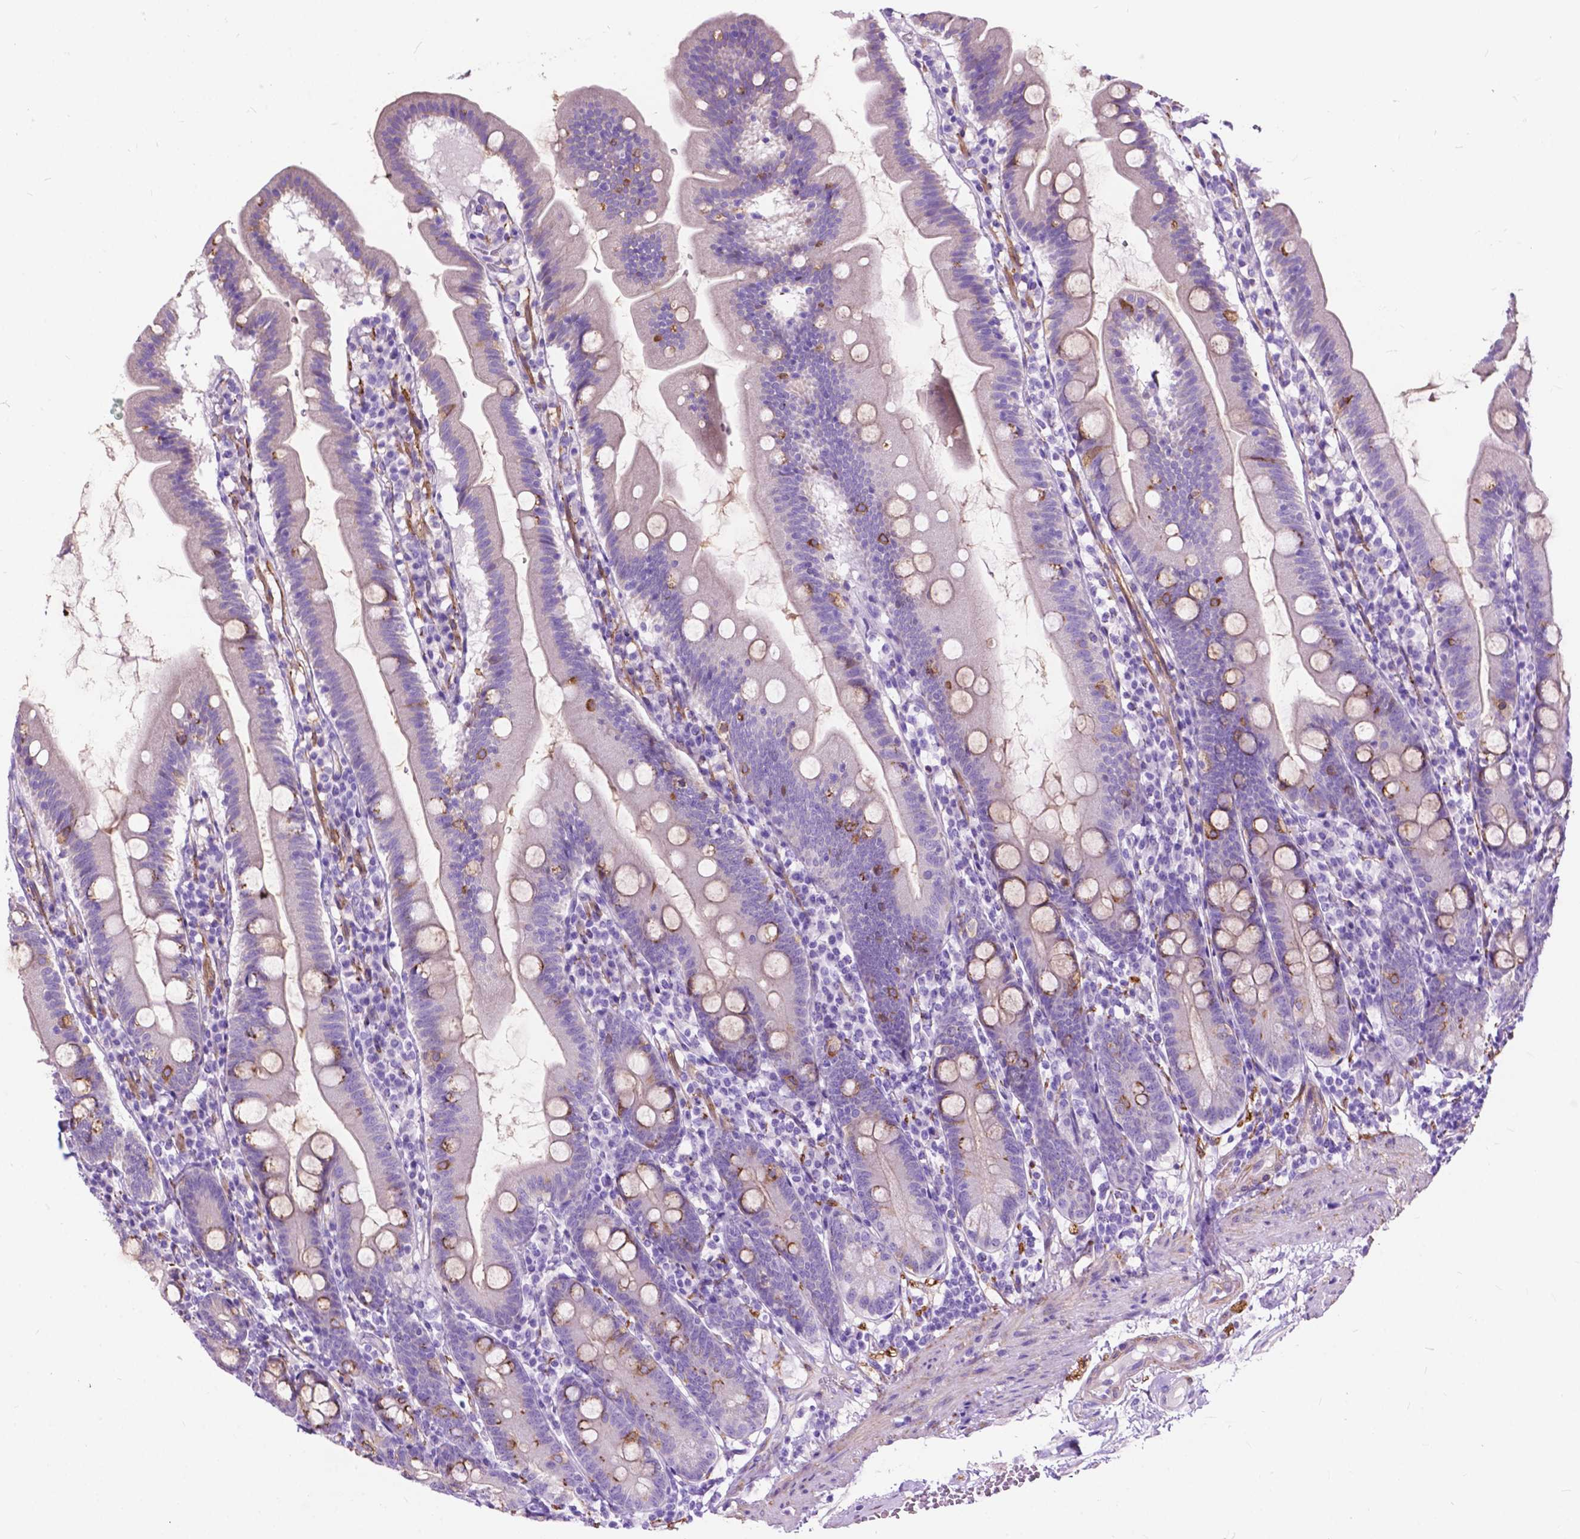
{"staining": {"intensity": "moderate", "quantity": "<25%", "location": "cytoplasmic/membranous"}, "tissue": "duodenum", "cell_type": "Glandular cells", "image_type": "normal", "snomed": [{"axis": "morphology", "description": "Normal tissue, NOS"}, {"axis": "topography", "description": "Duodenum"}], "caption": "A brown stain highlights moderate cytoplasmic/membranous expression of a protein in glandular cells of normal duodenum.", "gene": "PCDHA12", "patient": {"sex": "female", "age": 67}}